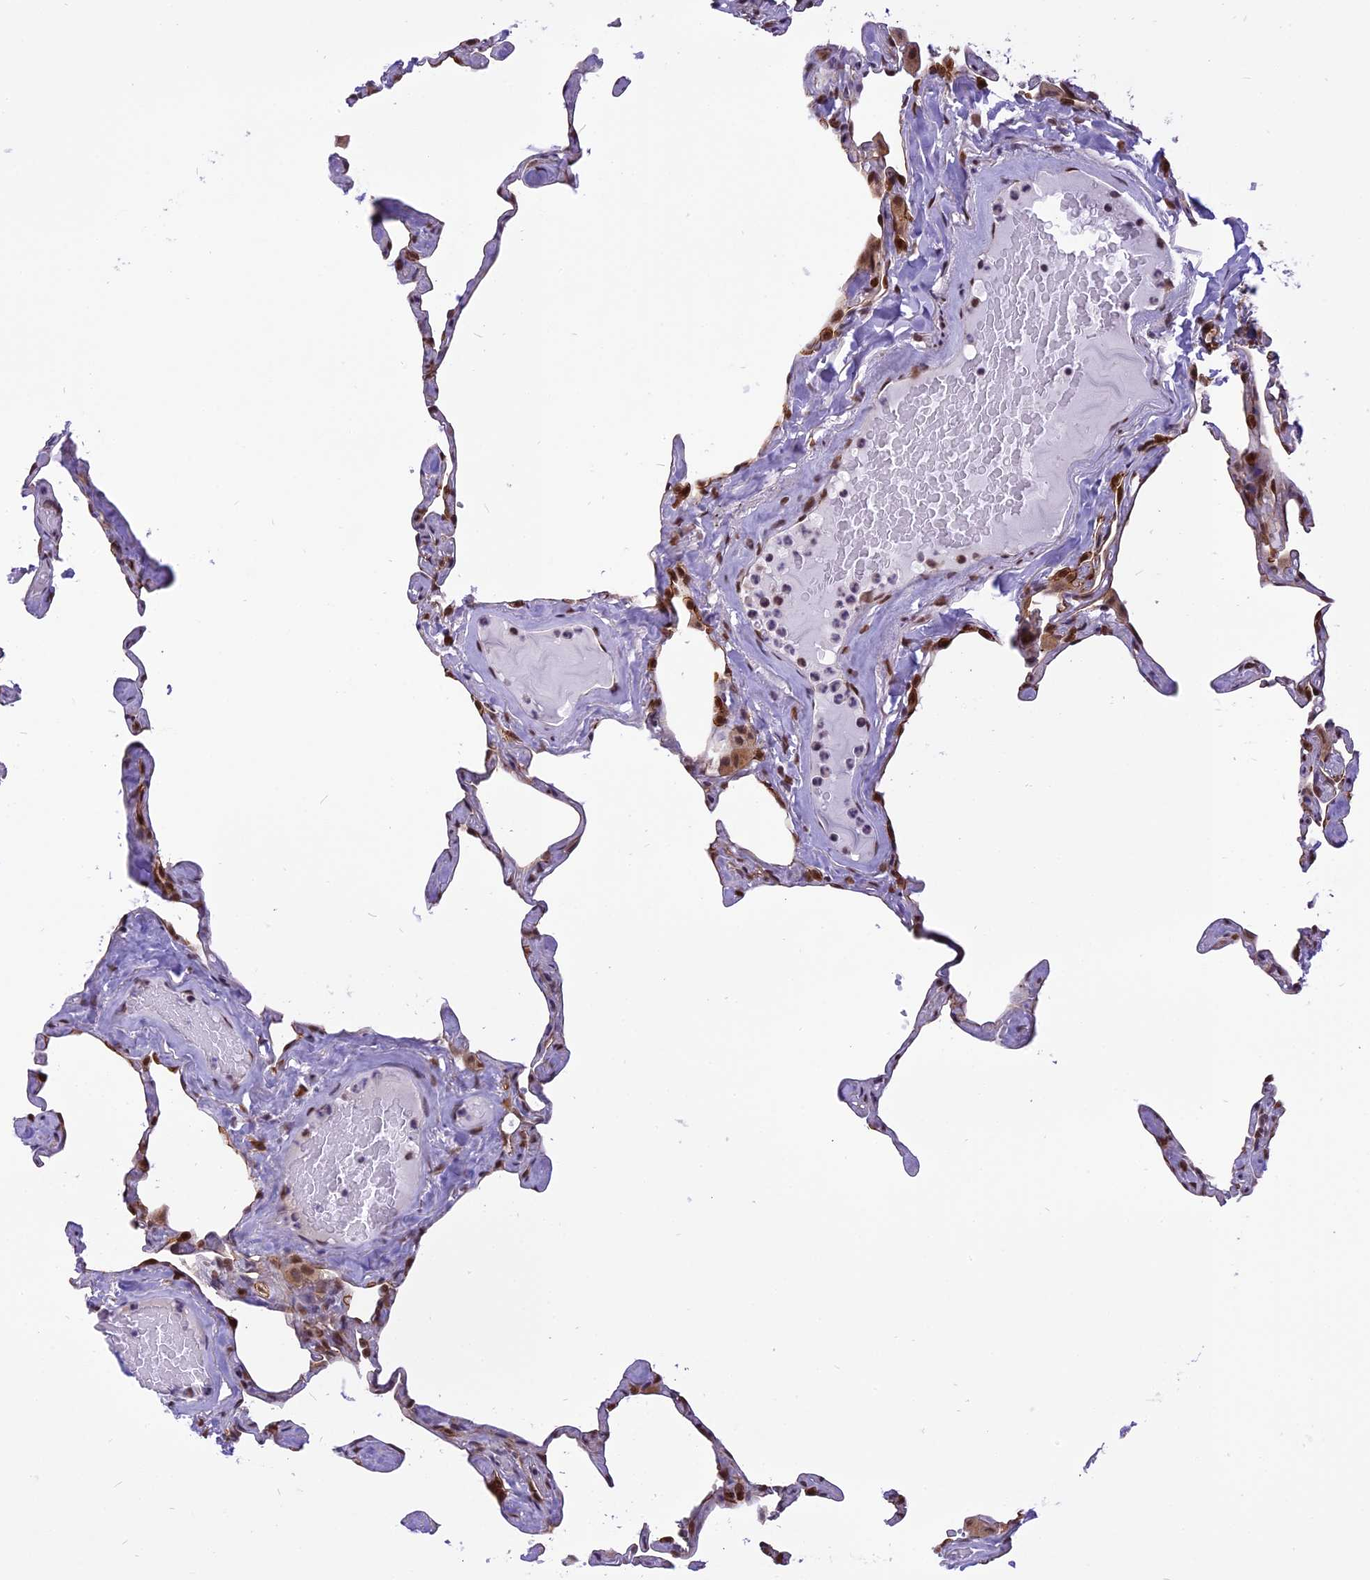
{"staining": {"intensity": "moderate", "quantity": "<25%", "location": "nuclear"}, "tissue": "lung", "cell_type": "Alveolar cells", "image_type": "normal", "snomed": [{"axis": "morphology", "description": "Normal tissue, NOS"}, {"axis": "topography", "description": "Lung"}], "caption": "Brown immunohistochemical staining in normal lung displays moderate nuclear staining in about <25% of alveolar cells. (IHC, brightfield microscopy, high magnification).", "gene": "IRF2BP1", "patient": {"sex": "male", "age": 65}}